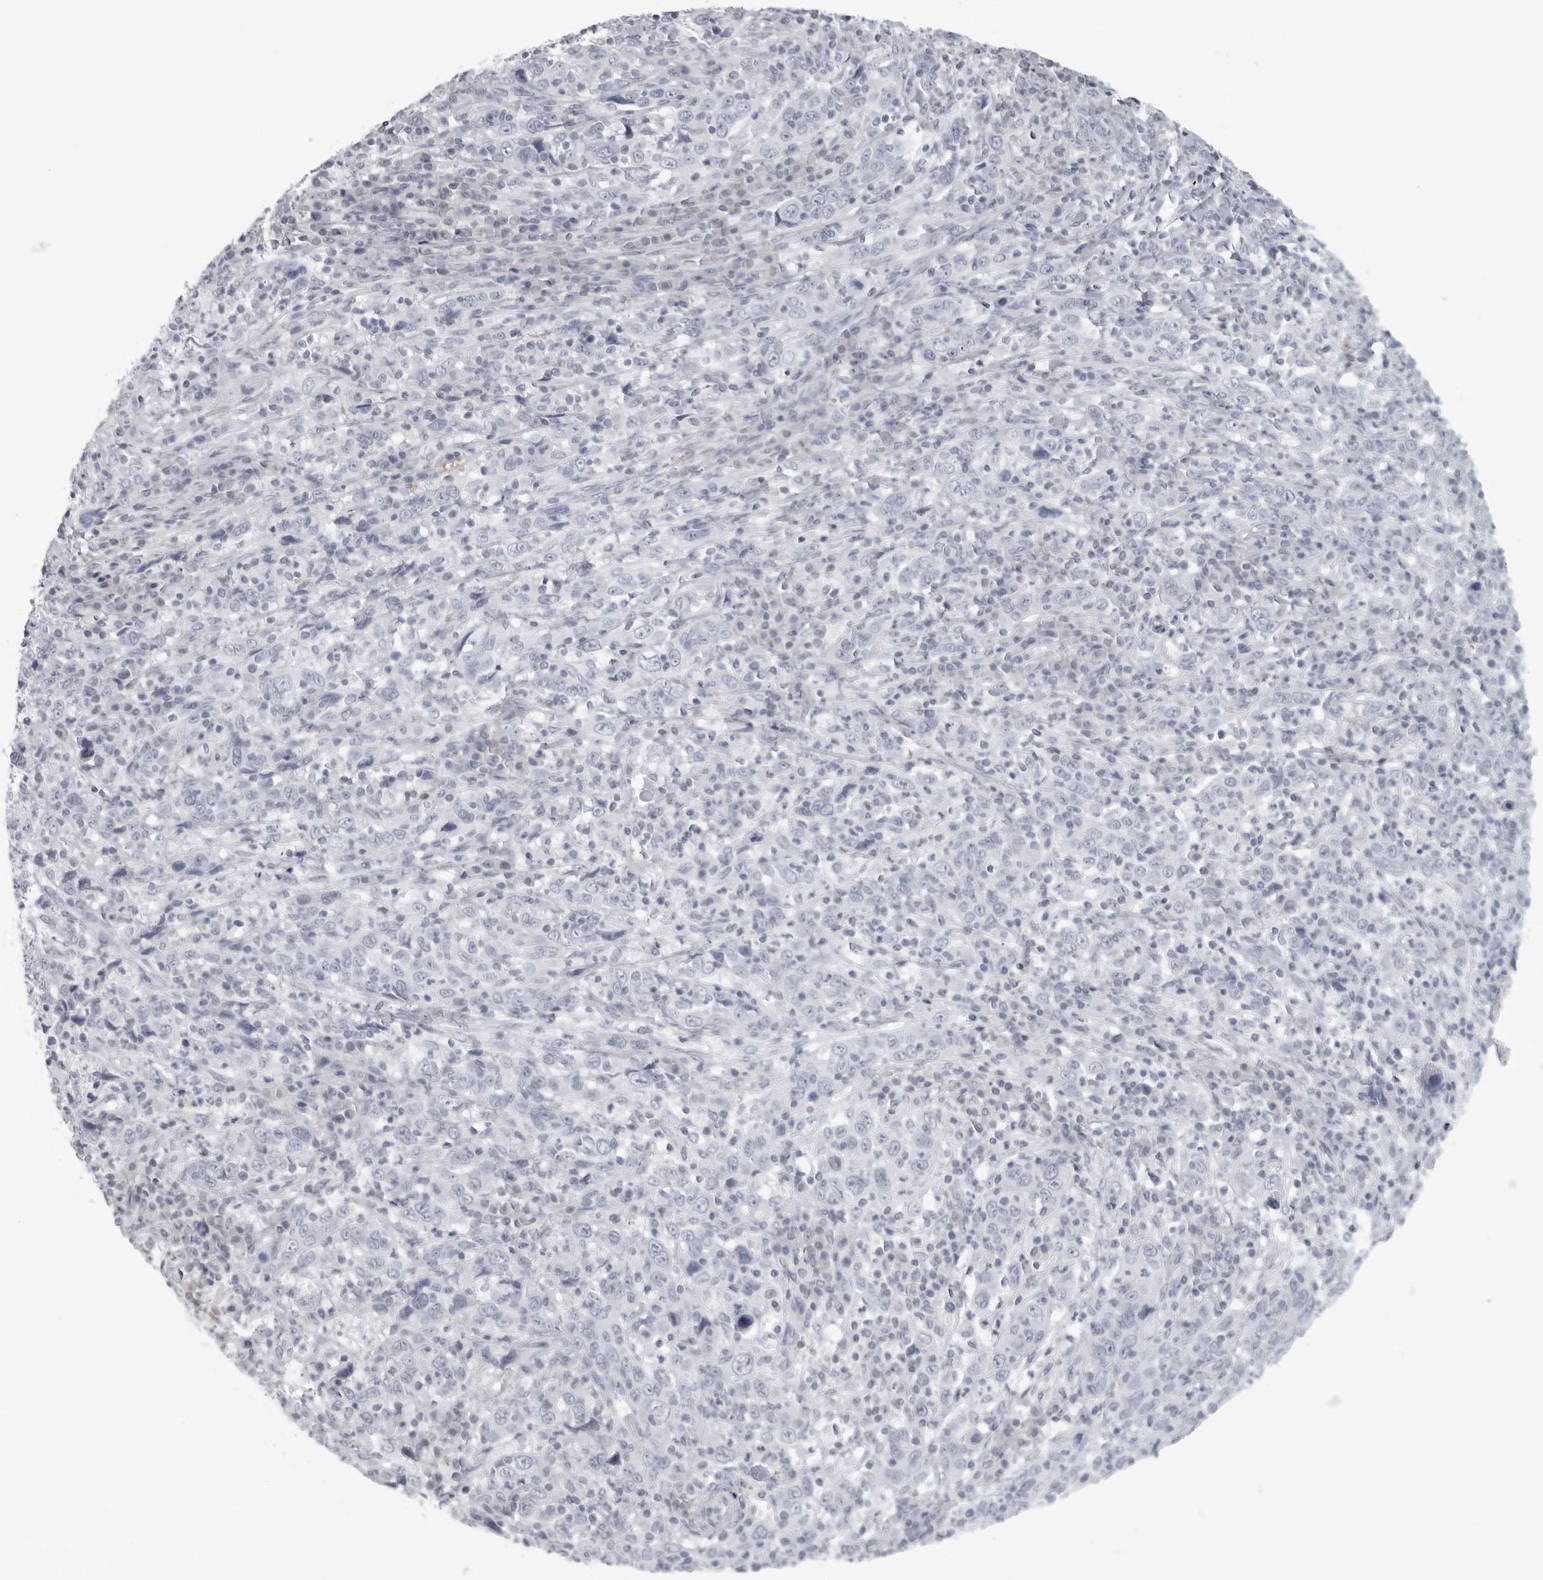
{"staining": {"intensity": "negative", "quantity": "none", "location": "none"}, "tissue": "cervical cancer", "cell_type": "Tumor cells", "image_type": "cancer", "snomed": [{"axis": "morphology", "description": "Squamous cell carcinoma, NOS"}, {"axis": "topography", "description": "Cervix"}], "caption": "DAB immunohistochemical staining of human cervical cancer shows no significant positivity in tumor cells.", "gene": "EPB41", "patient": {"sex": "female", "age": 46}}